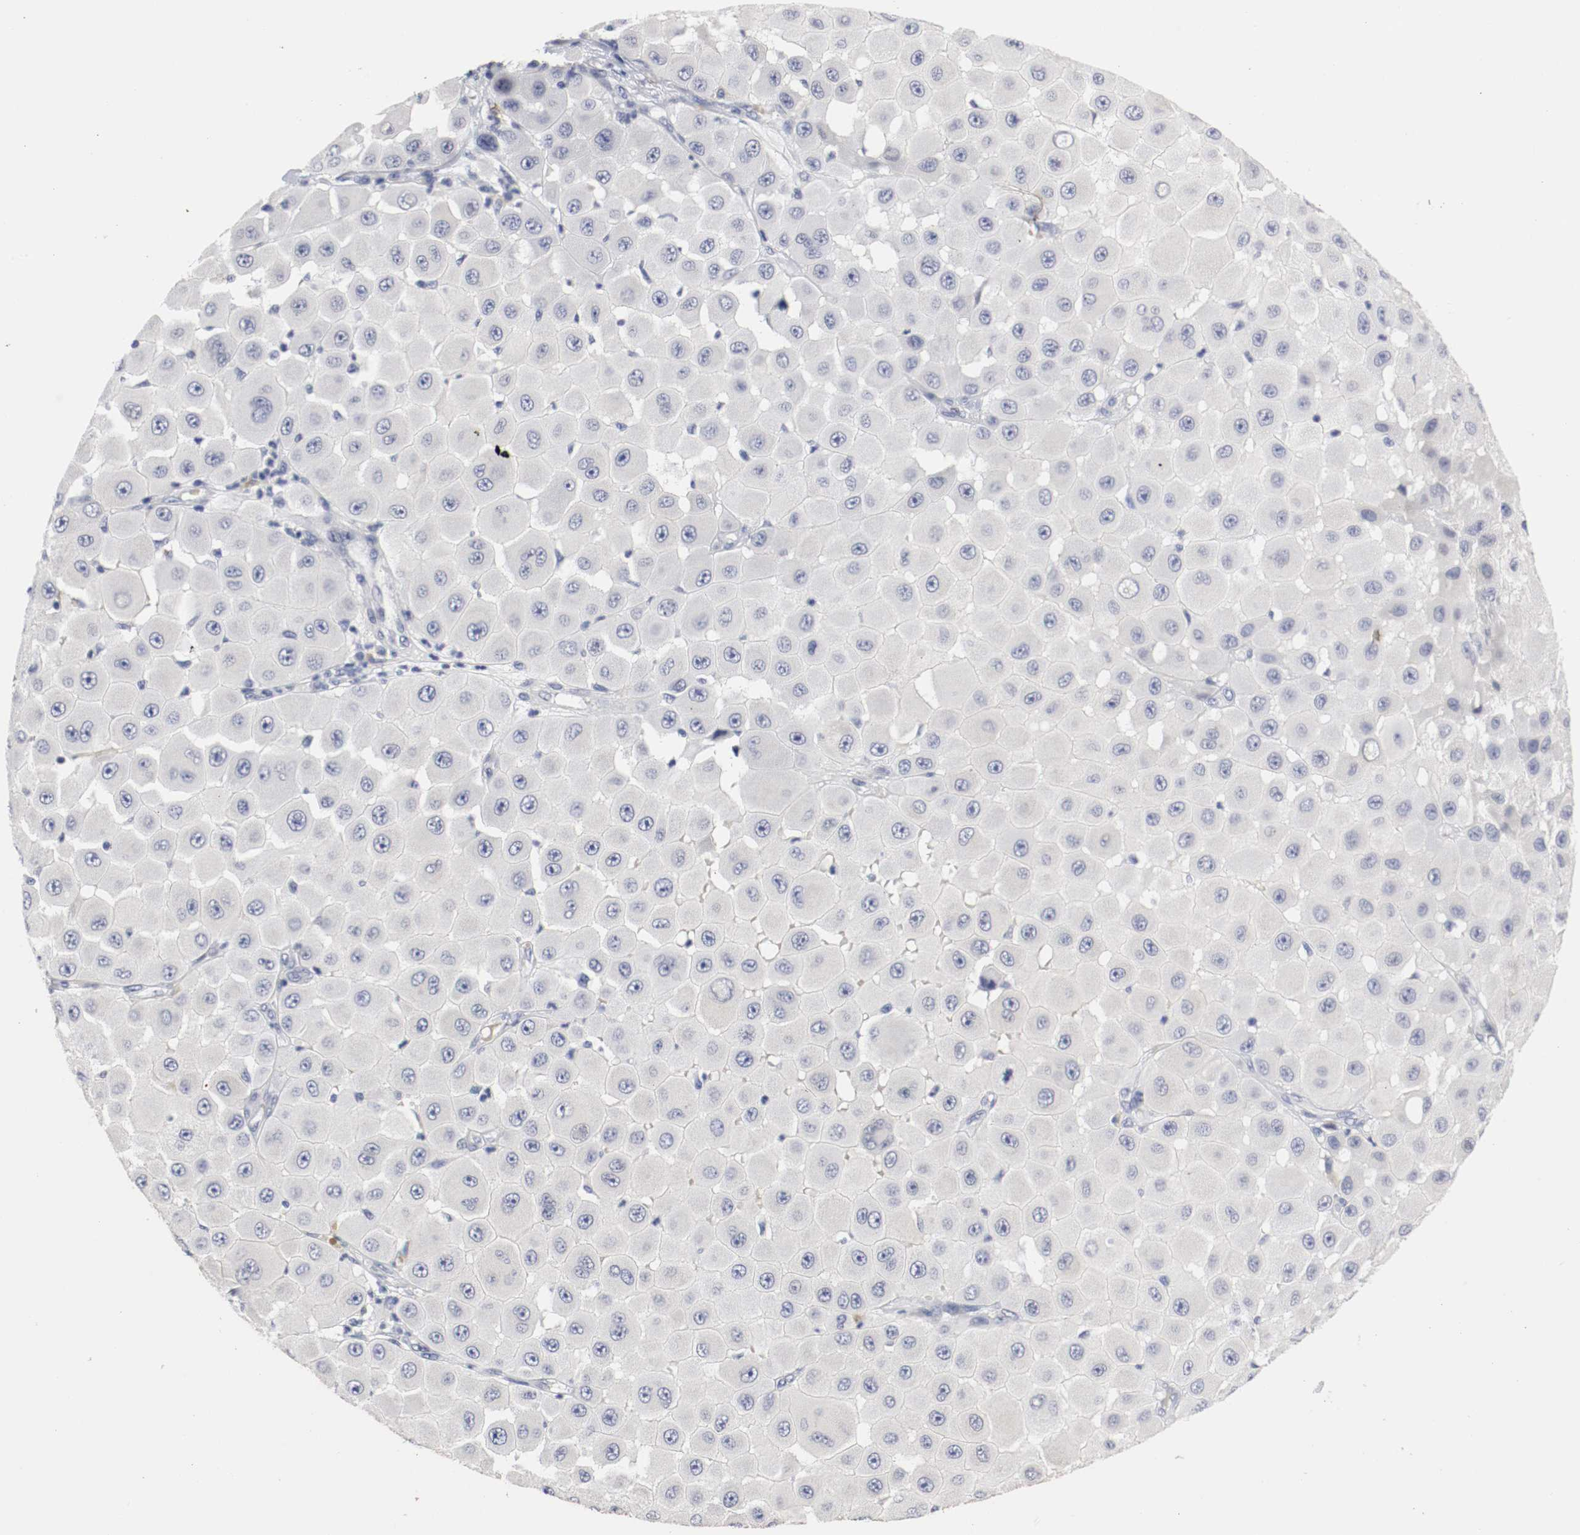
{"staining": {"intensity": "negative", "quantity": "none", "location": "none"}, "tissue": "melanoma", "cell_type": "Tumor cells", "image_type": "cancer", "snomed": [{"axis": "morphology", "description": "Malignant melanoma, NOS"}, {"axis": "topography", "description": "Skin"}], "caption": "High magnification brightfield microscopy of malignant melanoma stained with DAB (brown) and counterstained with hematoxylin (blue): tumor cells show no significant expression. (Immunohistochemistry, brightfield microscopy, high magnification).", "gene": "KIT", "patient": {"sex": "female", "age": 81}}